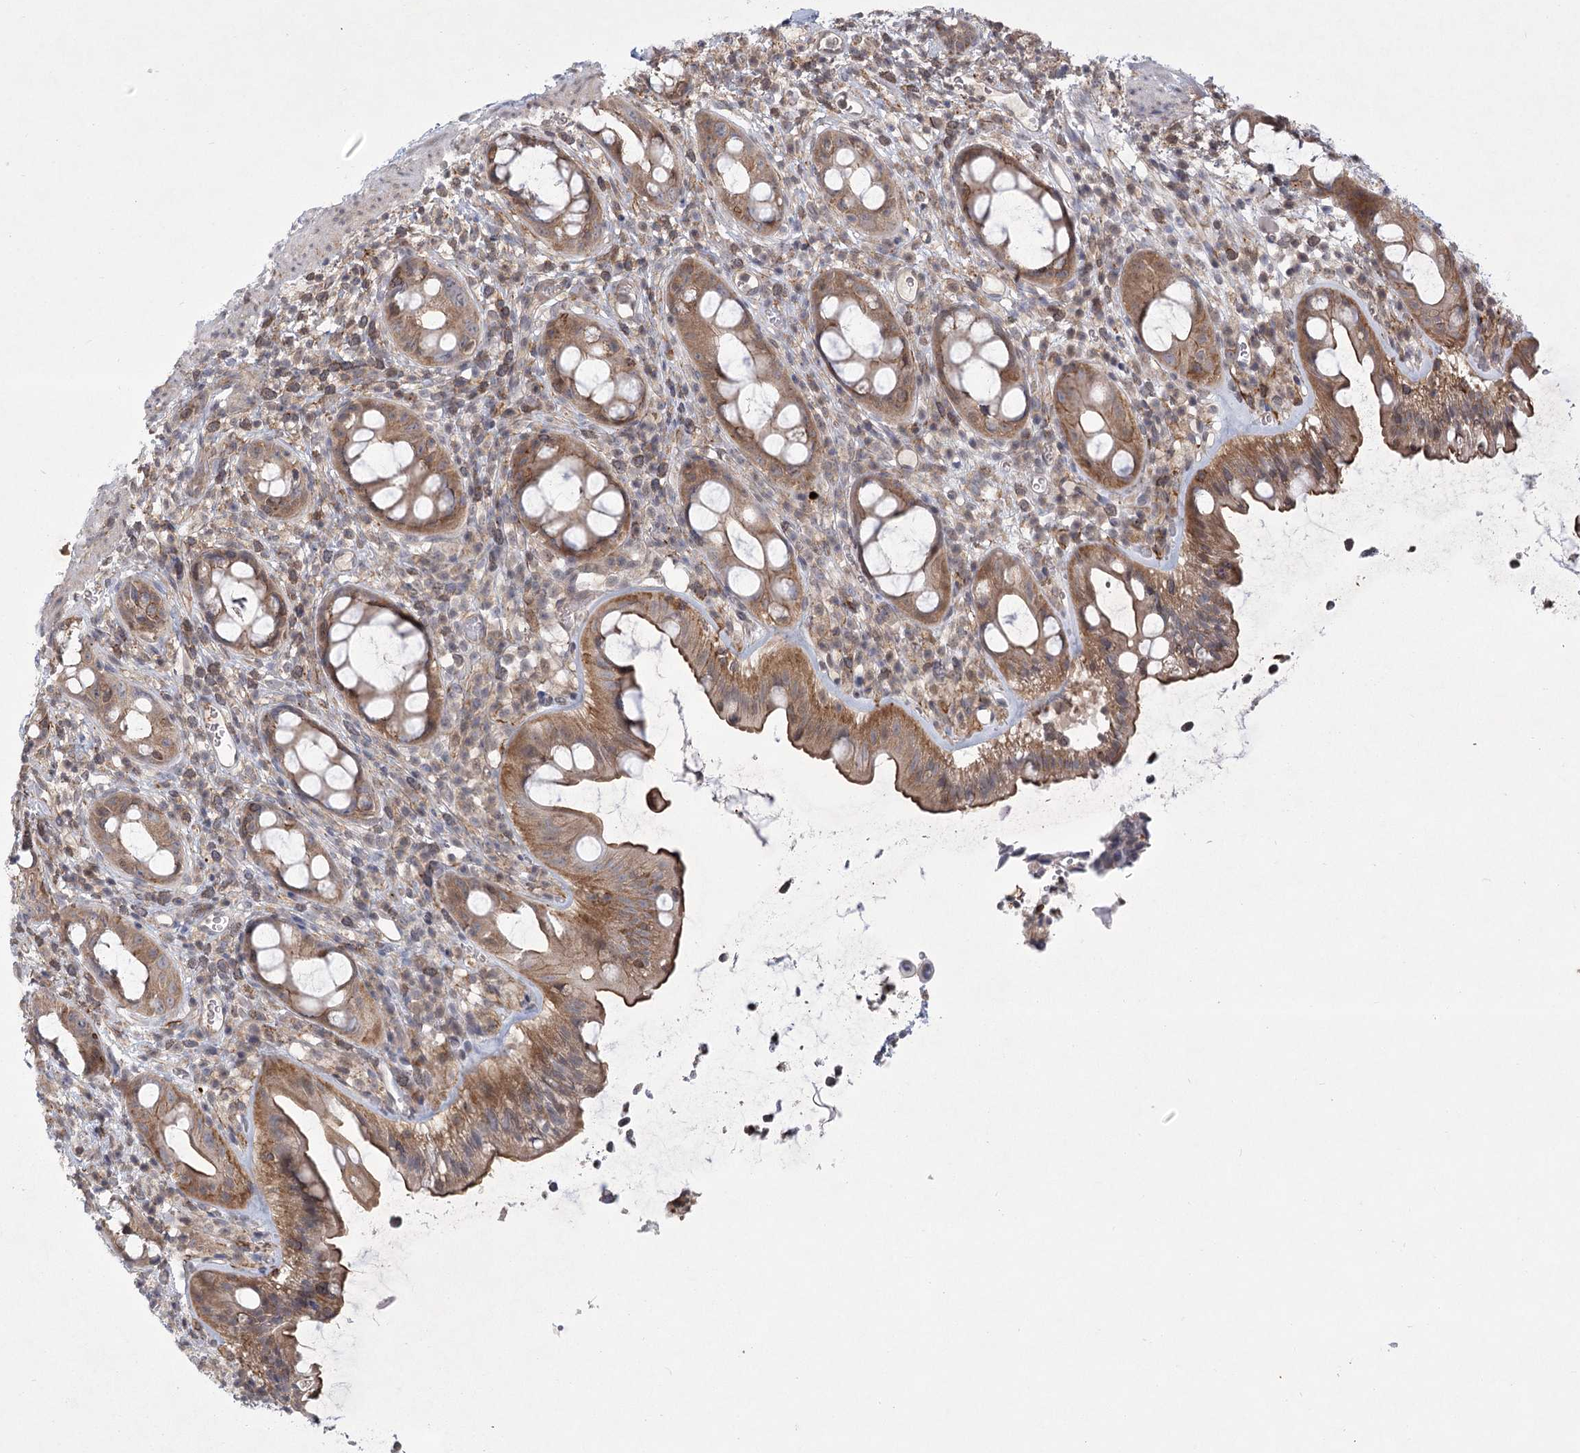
{"staining": {"intensity": "moderate", "quantity": ">75%", "location": "cytoplasmic/membranous"}, "tissue": "rectum", "cell_type": "Glandular cells", "image_type": "normal", "snomed": [{"axis": "morphology", "description": "Normal tissue, NOS"}, {"axis": "topography", "description": "Rectum"}], "caption": "A medium amount of moderate cytoplasmic/membranous positivity is present in approximately >75% of glandular cells in normal rectum. The staining was performed using DAB (3,3'-diaminobenzidine) to visualize the protein expression in brown, while the nuclei were stained in blue with hematoxylin (Magnification: 20x).", "gene": "MEPE", "patient": {"sex": "female", "age": 57}}